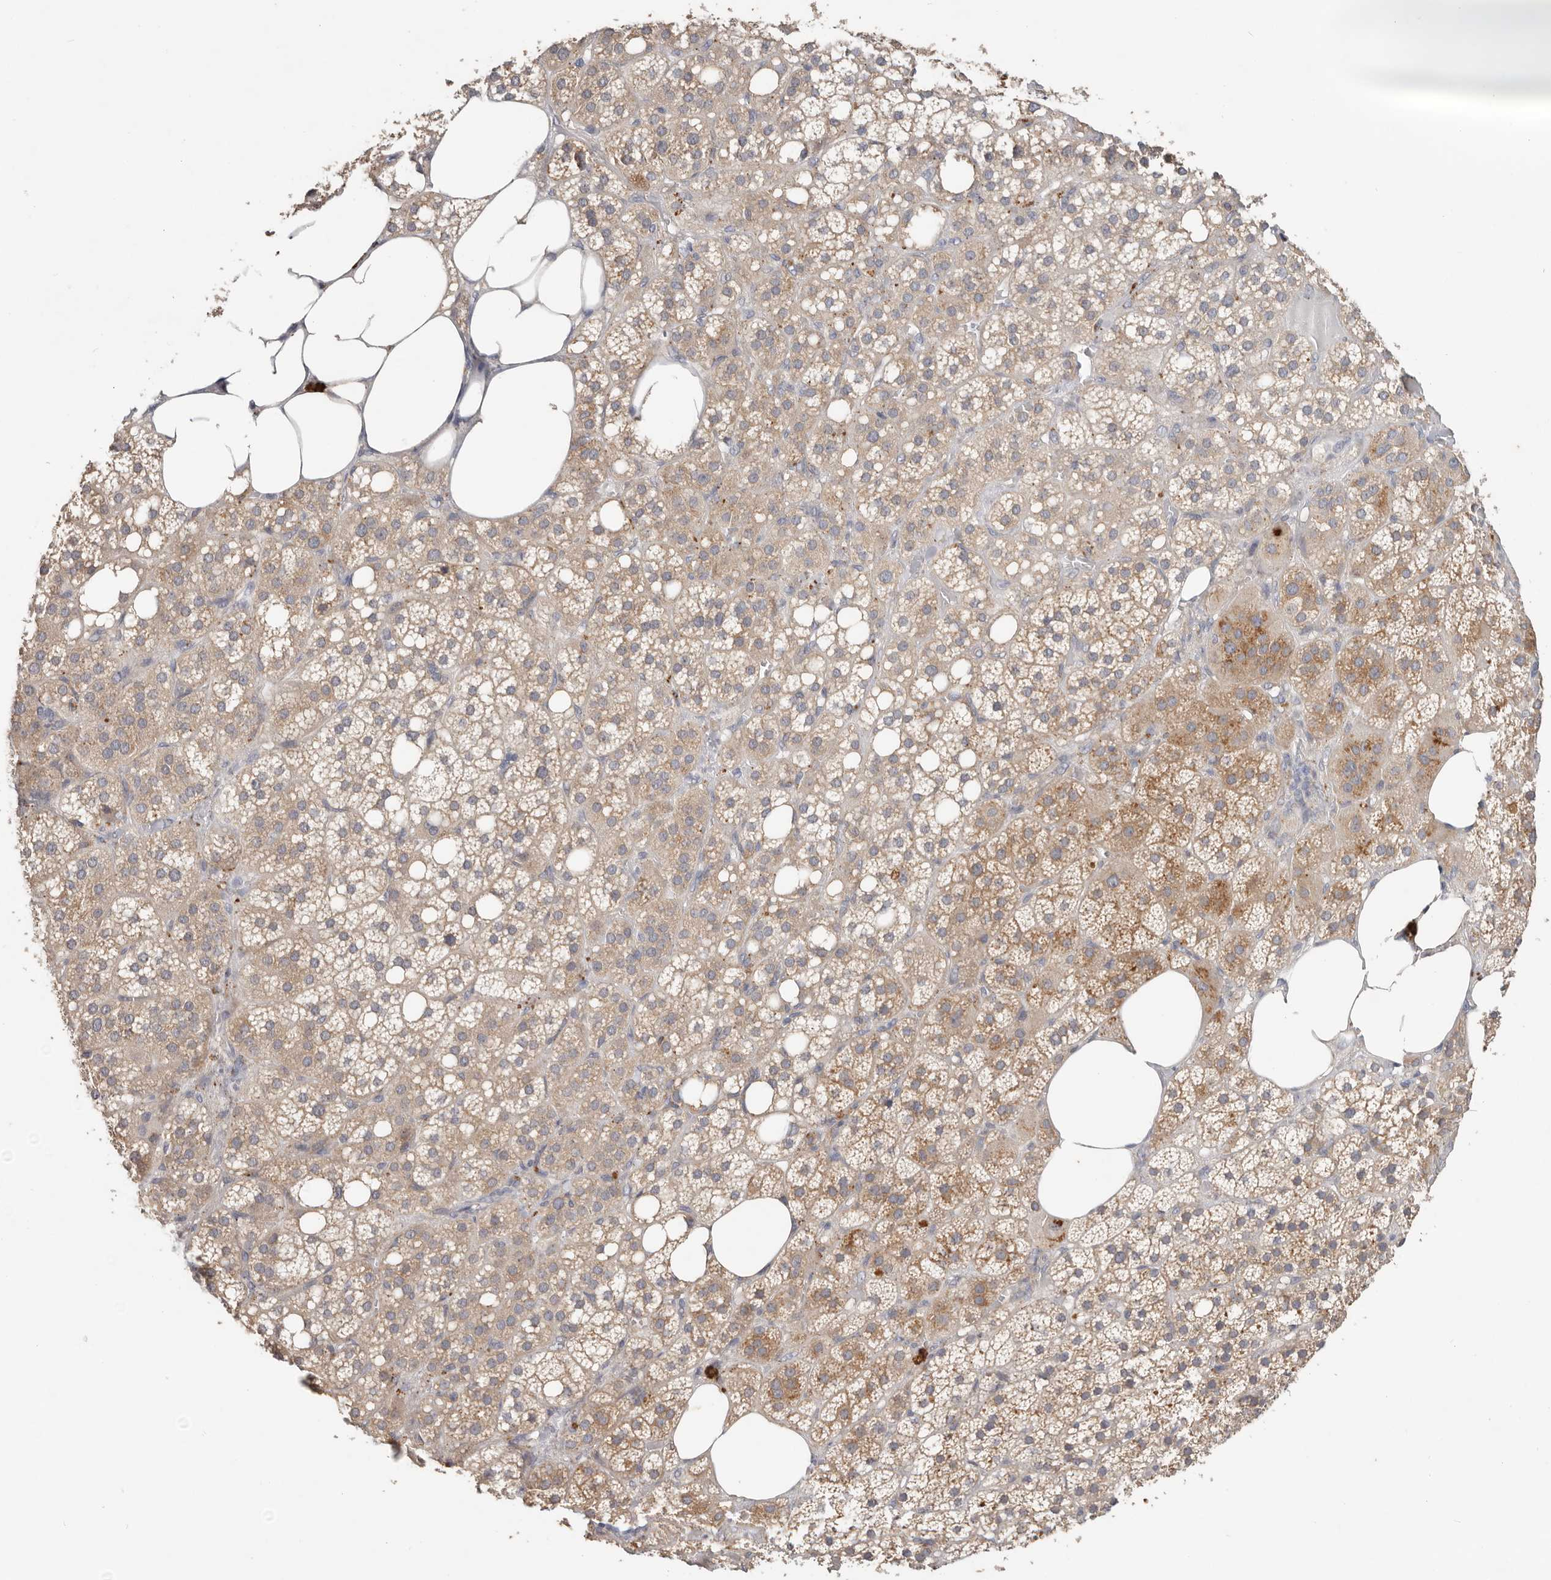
{"staining": {"intensity": "moderate", "quantity": ">75%", "location": "cytoplasmic/membranous"}, "tissue": "adrenal gland", "cell_type": "Glandular cells", "image_type": "normal", "snomed": [{"axis": "morphology", "description": "Normal tissue, NOS"}, {"axis": "topography", "description": "Adrenal gland"}], "caption": "Protein staining demonstrates moderate cytoplasmic/membranous staining in approximately >75% of glandular cells in normal adrenal gland.", "gene": "WDR77", "patient": {"sex": "female", "age": 59}}